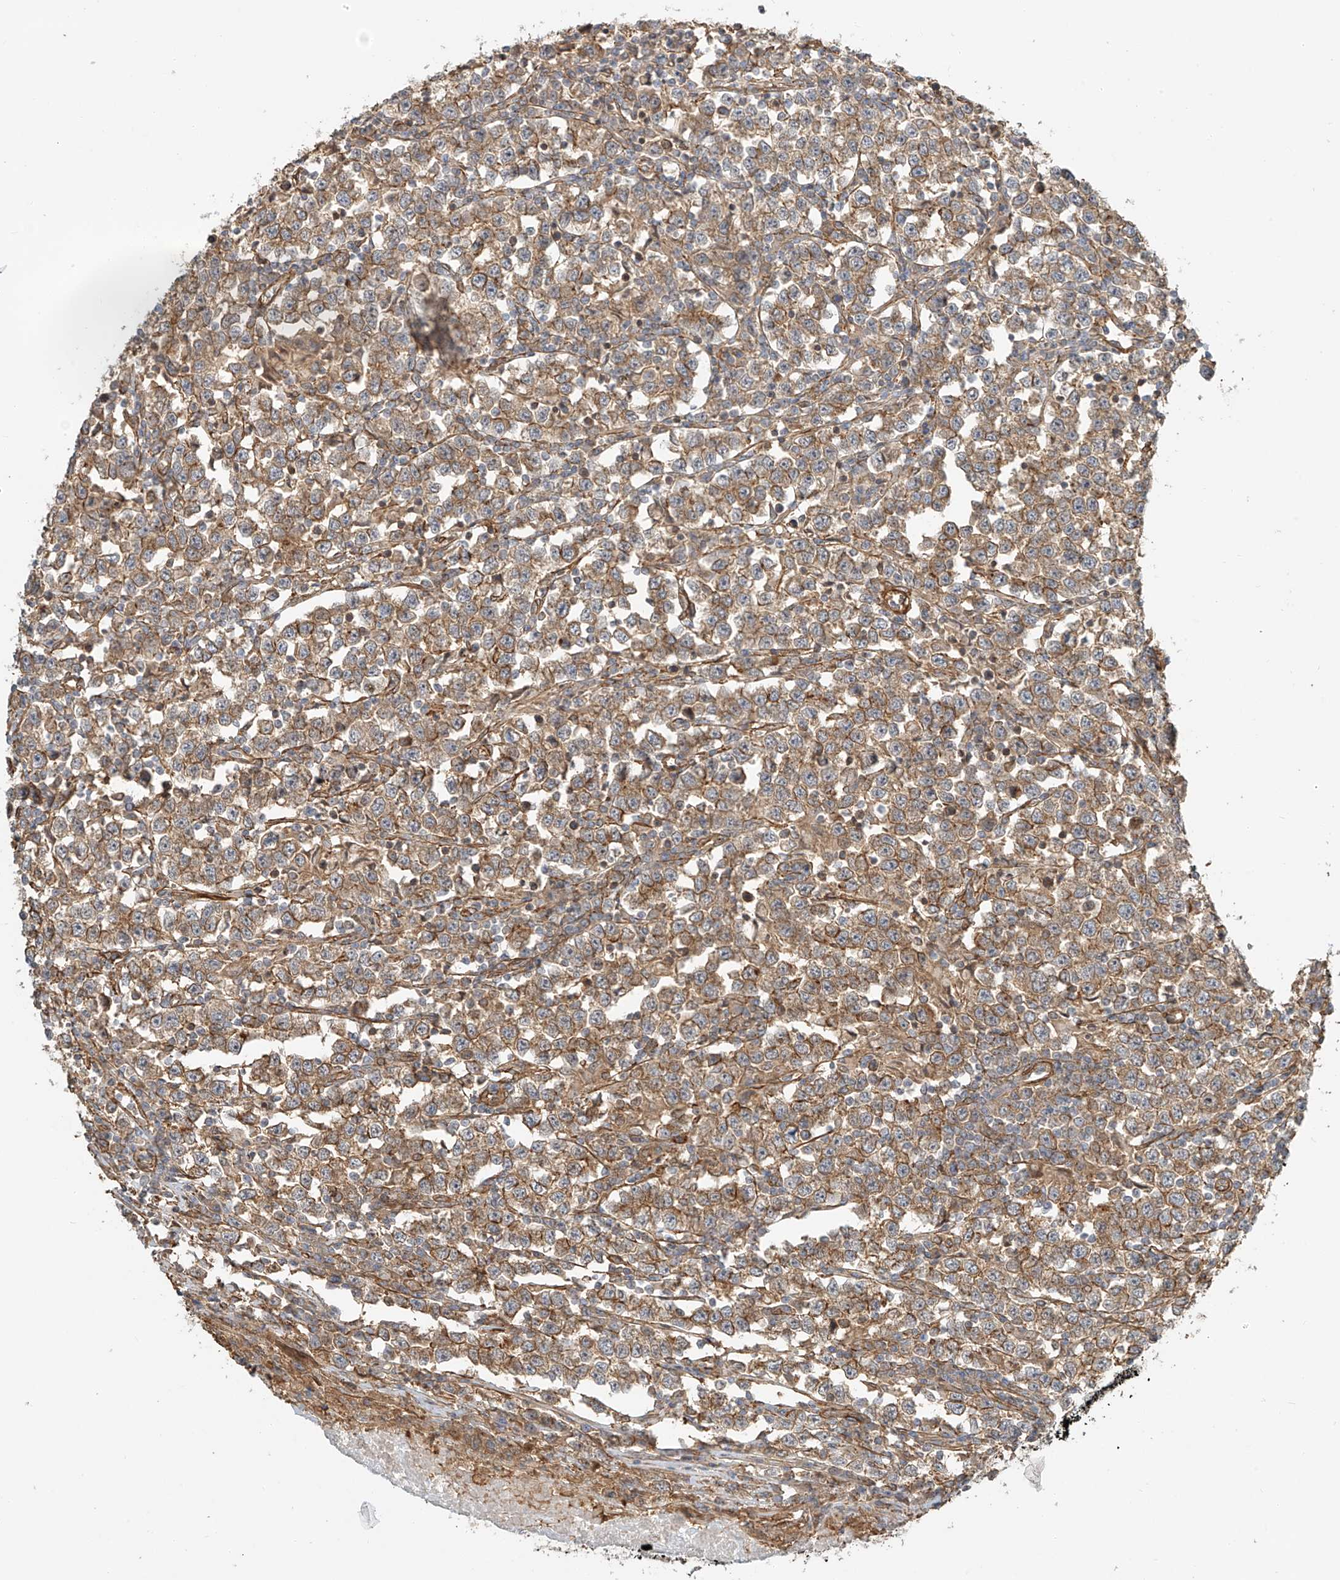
{"staining": {"intensity": "moderate", "quantity": ">75%", "location": "cytoplasmic/membranous"}, "tissue": "testis cancer", "cell_type": "Tumor cells", "image_type": "cancer", "snomed": [{"axis": "morphology", "description": "Normal tissue, NOS"}, {"axis": "morphology", "description": "Seminoma, NOS"}, {"axis": "topography", "description": "Testis"}], "caption": "Immunohistochemistry (IHC) histopathology image of neoplastic tissue: testis cancer stained using immunohistochemistry reveals medium levels of moderate protein expression localized specifically in the cytoplasmic/membranous of tumor cells, appearing as a cytoplasmic/membranous brown color.", "gene": "CSMD3", "patient": {"sex": "male", "age": 43}}